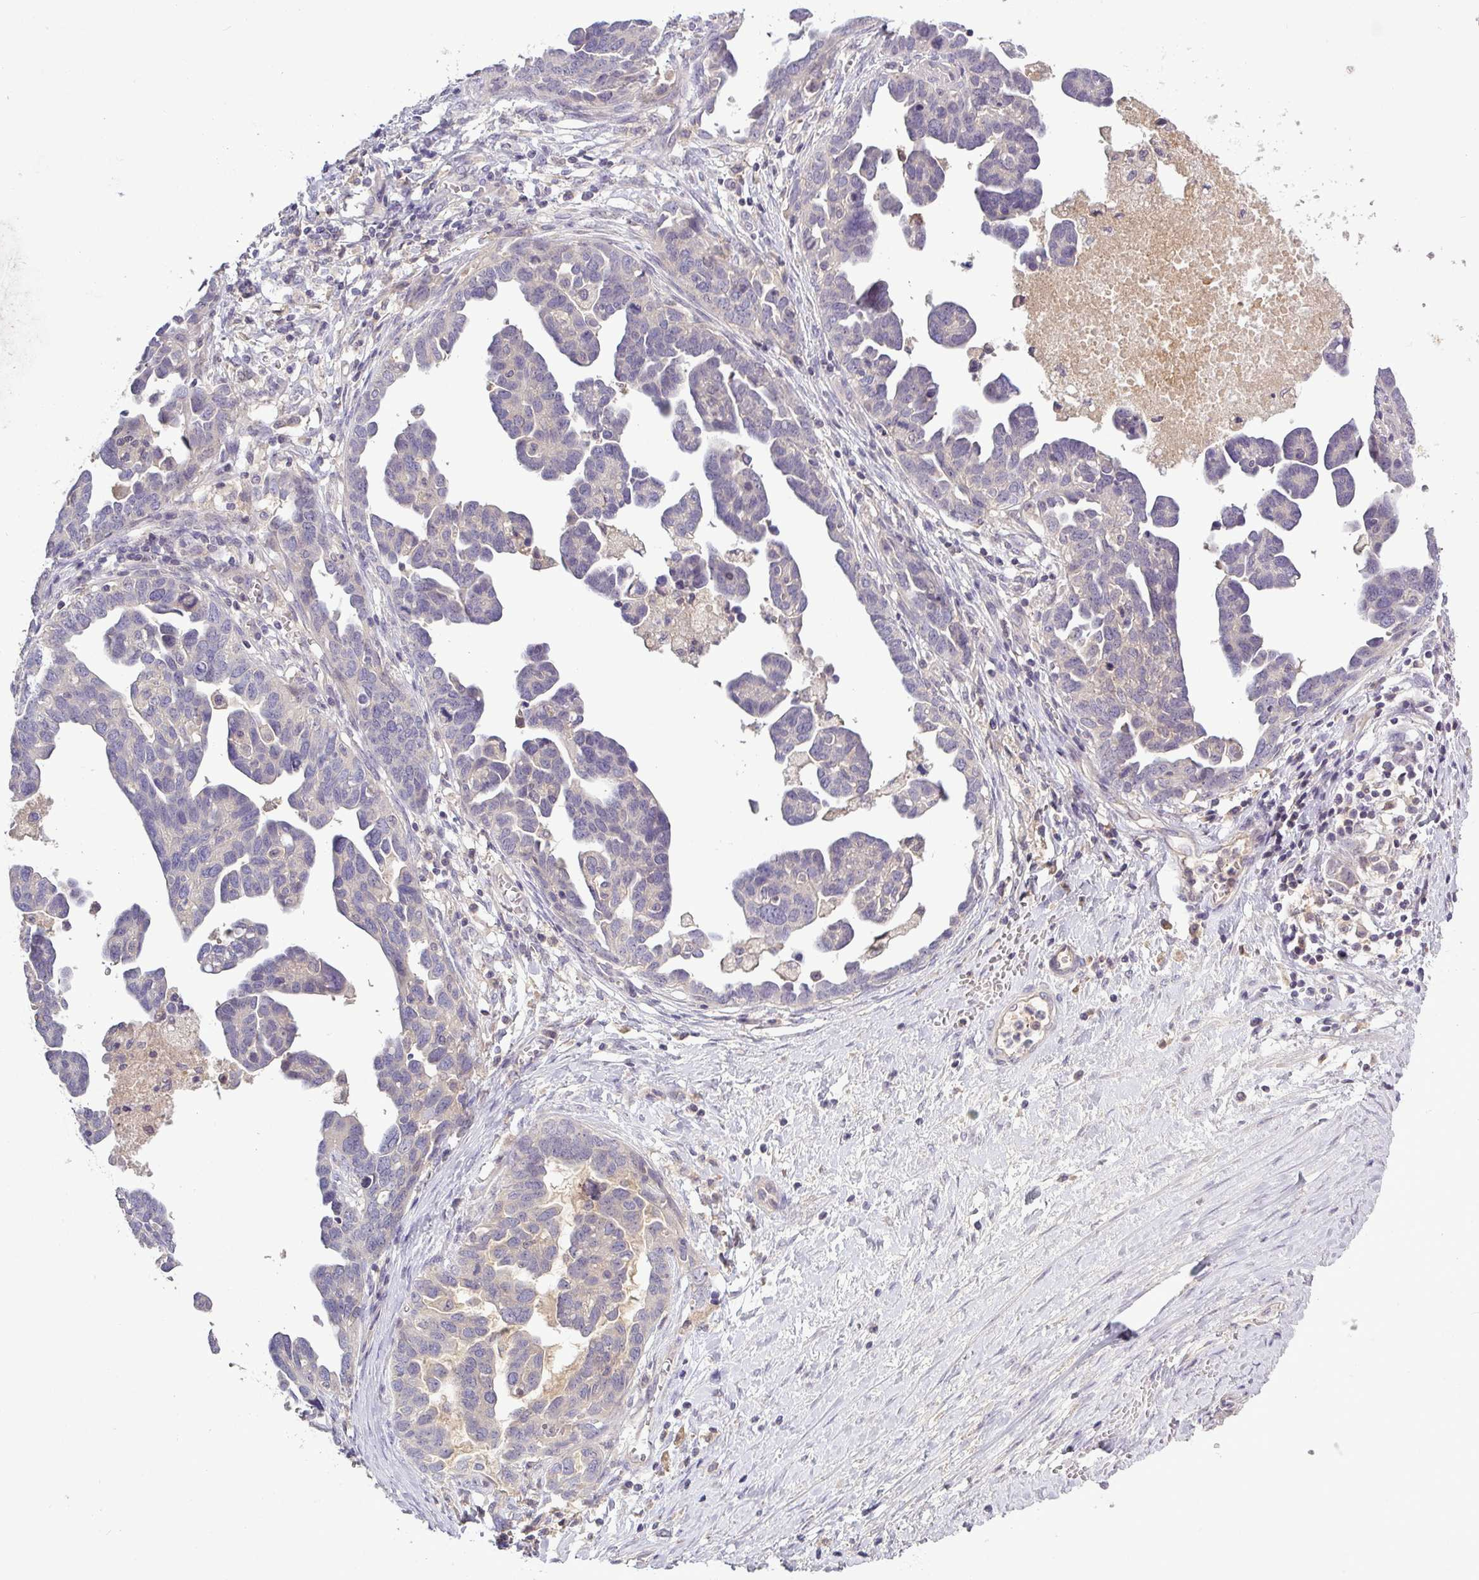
{"staining": {"intensity": "negative", "quantity": "none", "location": "none"}, "tissue": "ovarian cancer", "cell_type": "Tumor cells", "image_type": "cancer", "snomed": [{"axis": "morphology", "description": "Cystadenocarcinoma, serous, NOS"}, {"axis": "topography", "description": "Ovary"}], "caption": "This histopathology image is of ovarian serous cystadenocarcinoma stained with IHC to label a protein in brown with the nuclei are counter-stained blue. There is no expression in tumor cells.", "gene": "TMEM62", "patient": {"sex": "female", "age": 54}}